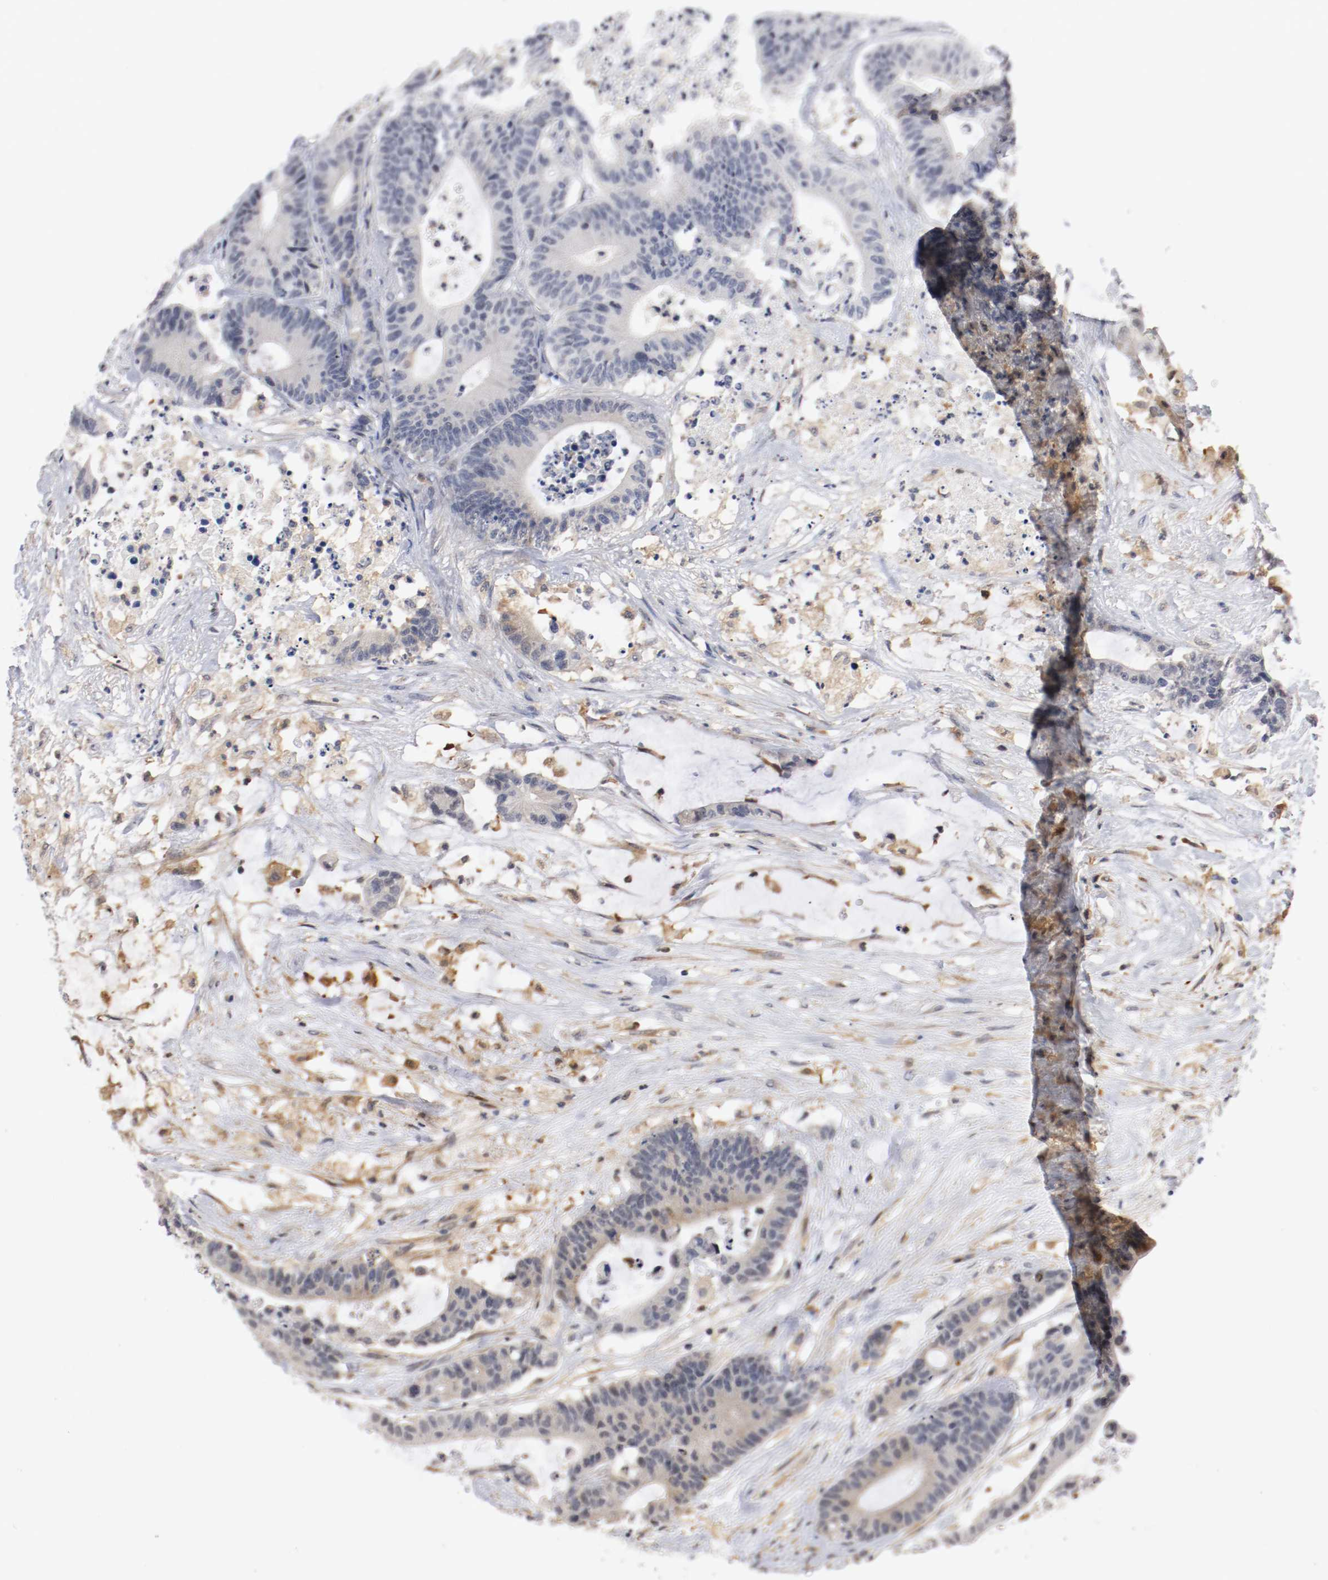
{"staining": {"intensity": "negative", "quantity": "none", "location": "none"}, "tissue": "colorectal cancer", "cell_type": "Tumor cells", "image_type": "cancer", "snomed": [{"axis": "morphology", "description": "Adenocarcinoma, NOS"}, {"axis": "topography", "description": "Colon"}], "caption": "The histopathology image exhibits no staining of tumor cells in colorectal adenocarcinoma.", "gene": "RBM23", "patient": {"sex": "female", "age": 84}}